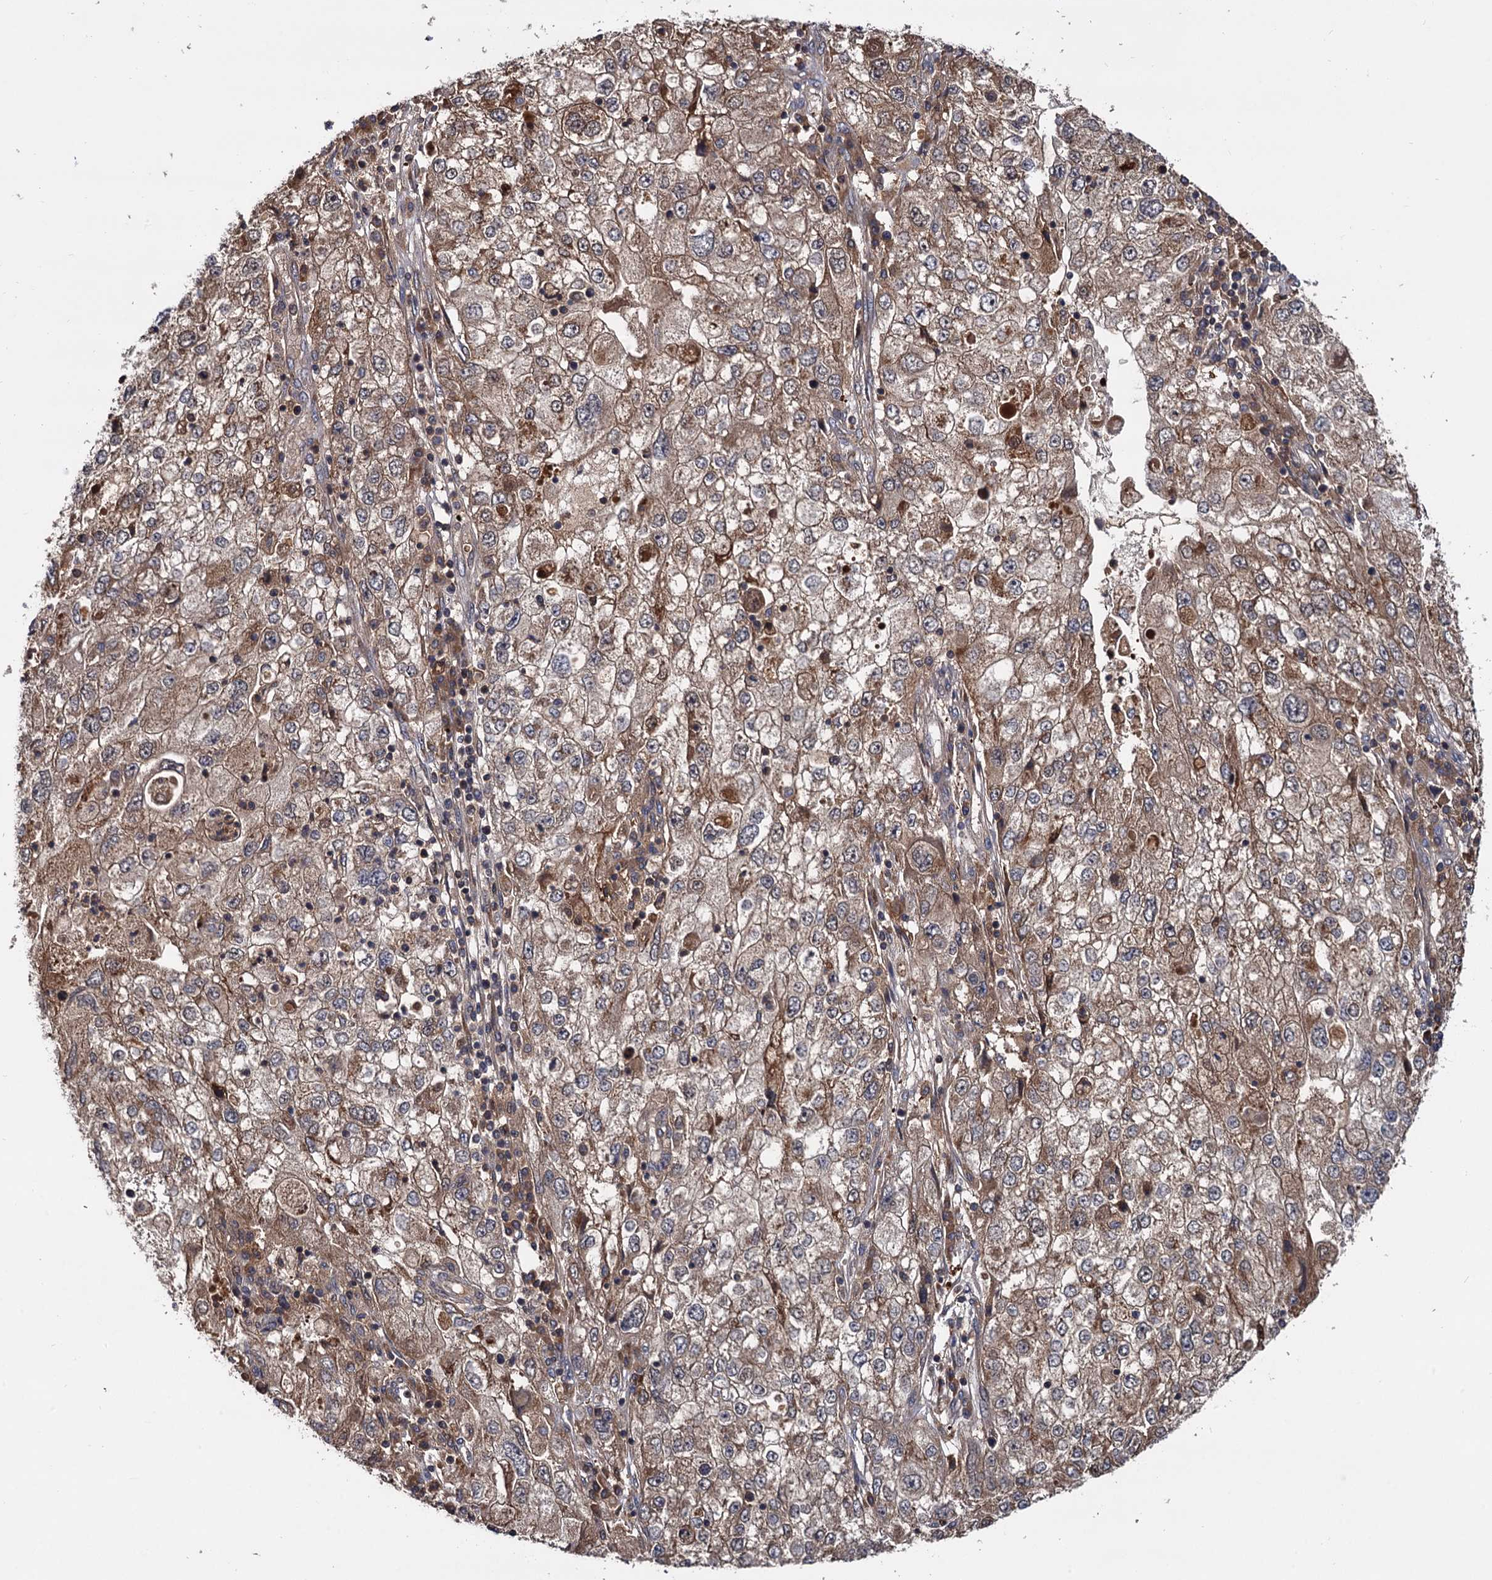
{"staining": {"intensity": "moderate", "quantity": ">75%", "location": "cytoplasmic/membranous"}, "tissue": "endometrial cancer", "cell_type": "Tumor cells", "image_type": "cancer", "snomed": [{"axis": "morphology", "description": "Adenocarcinoma, NOS"}, {"axis": "topography", "description": "Endometrium"}], "caption": "Human endometrial cancer (adenocarcinoma) stained with a protein marker demonstrates moderate staining in tumor cells.", "gene": "SELENOP", "patient": {"sex": "female", "age": 49}}